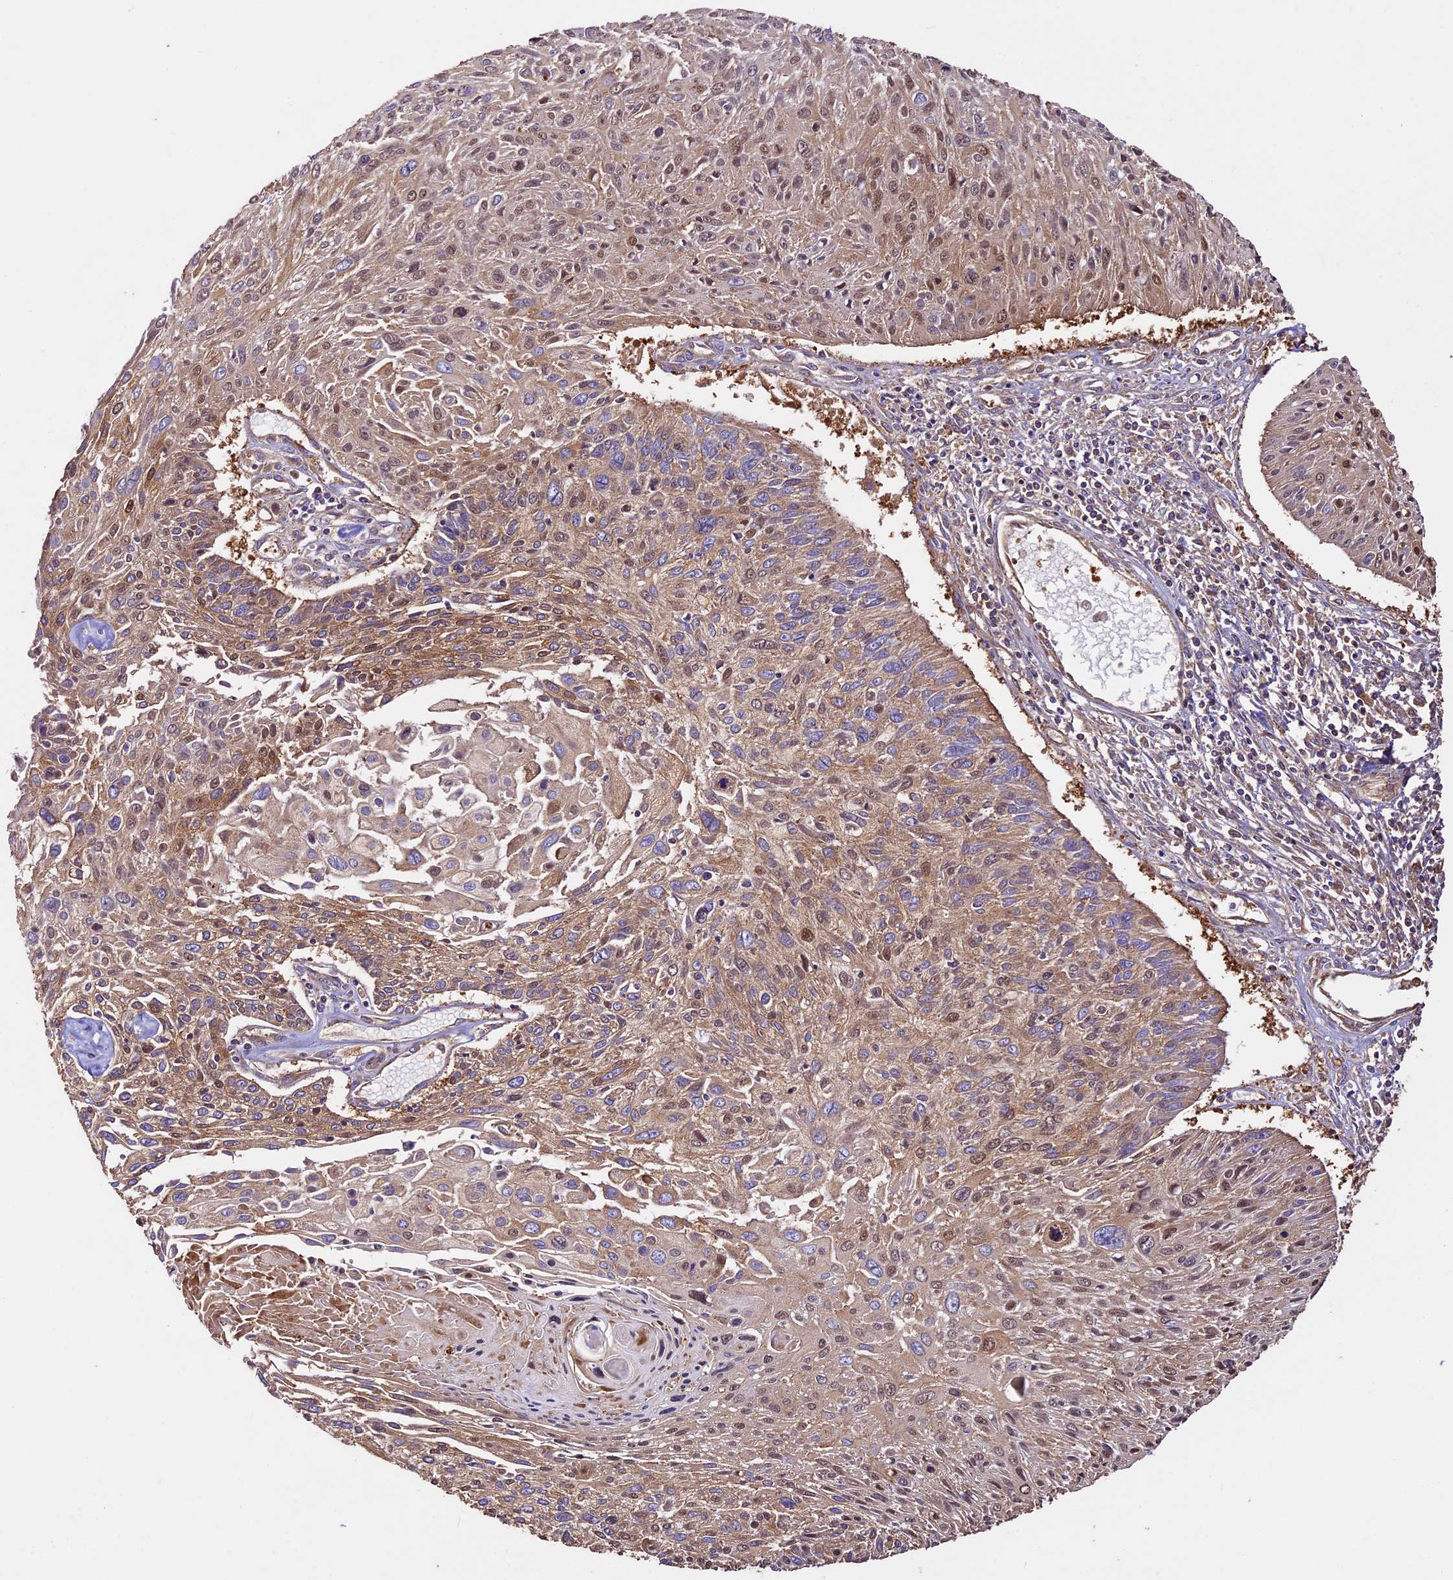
{"staining": {"intensity": "moderate", "quantity": "25%-75%", "location": "cytoplasmic/membranous,nuclear"}, "tissue": "cervical cancer", "cell_type": "Tumor cells", "image_type": "cancer", "snomed": [{"axis": "morphology", "description": "Squamous cell carcinoma, NOS"}, {"axis": "topography", "description": "Cervix"}], "caption": "The immunohistochemical stain shows moderate cytoplasmic/membranous and nuclear staining in tumor cells of squamous cell carcinoma (cervical) tissue.", "gene": "KARS1", "patient": {"sex": "female", "age": 51}}